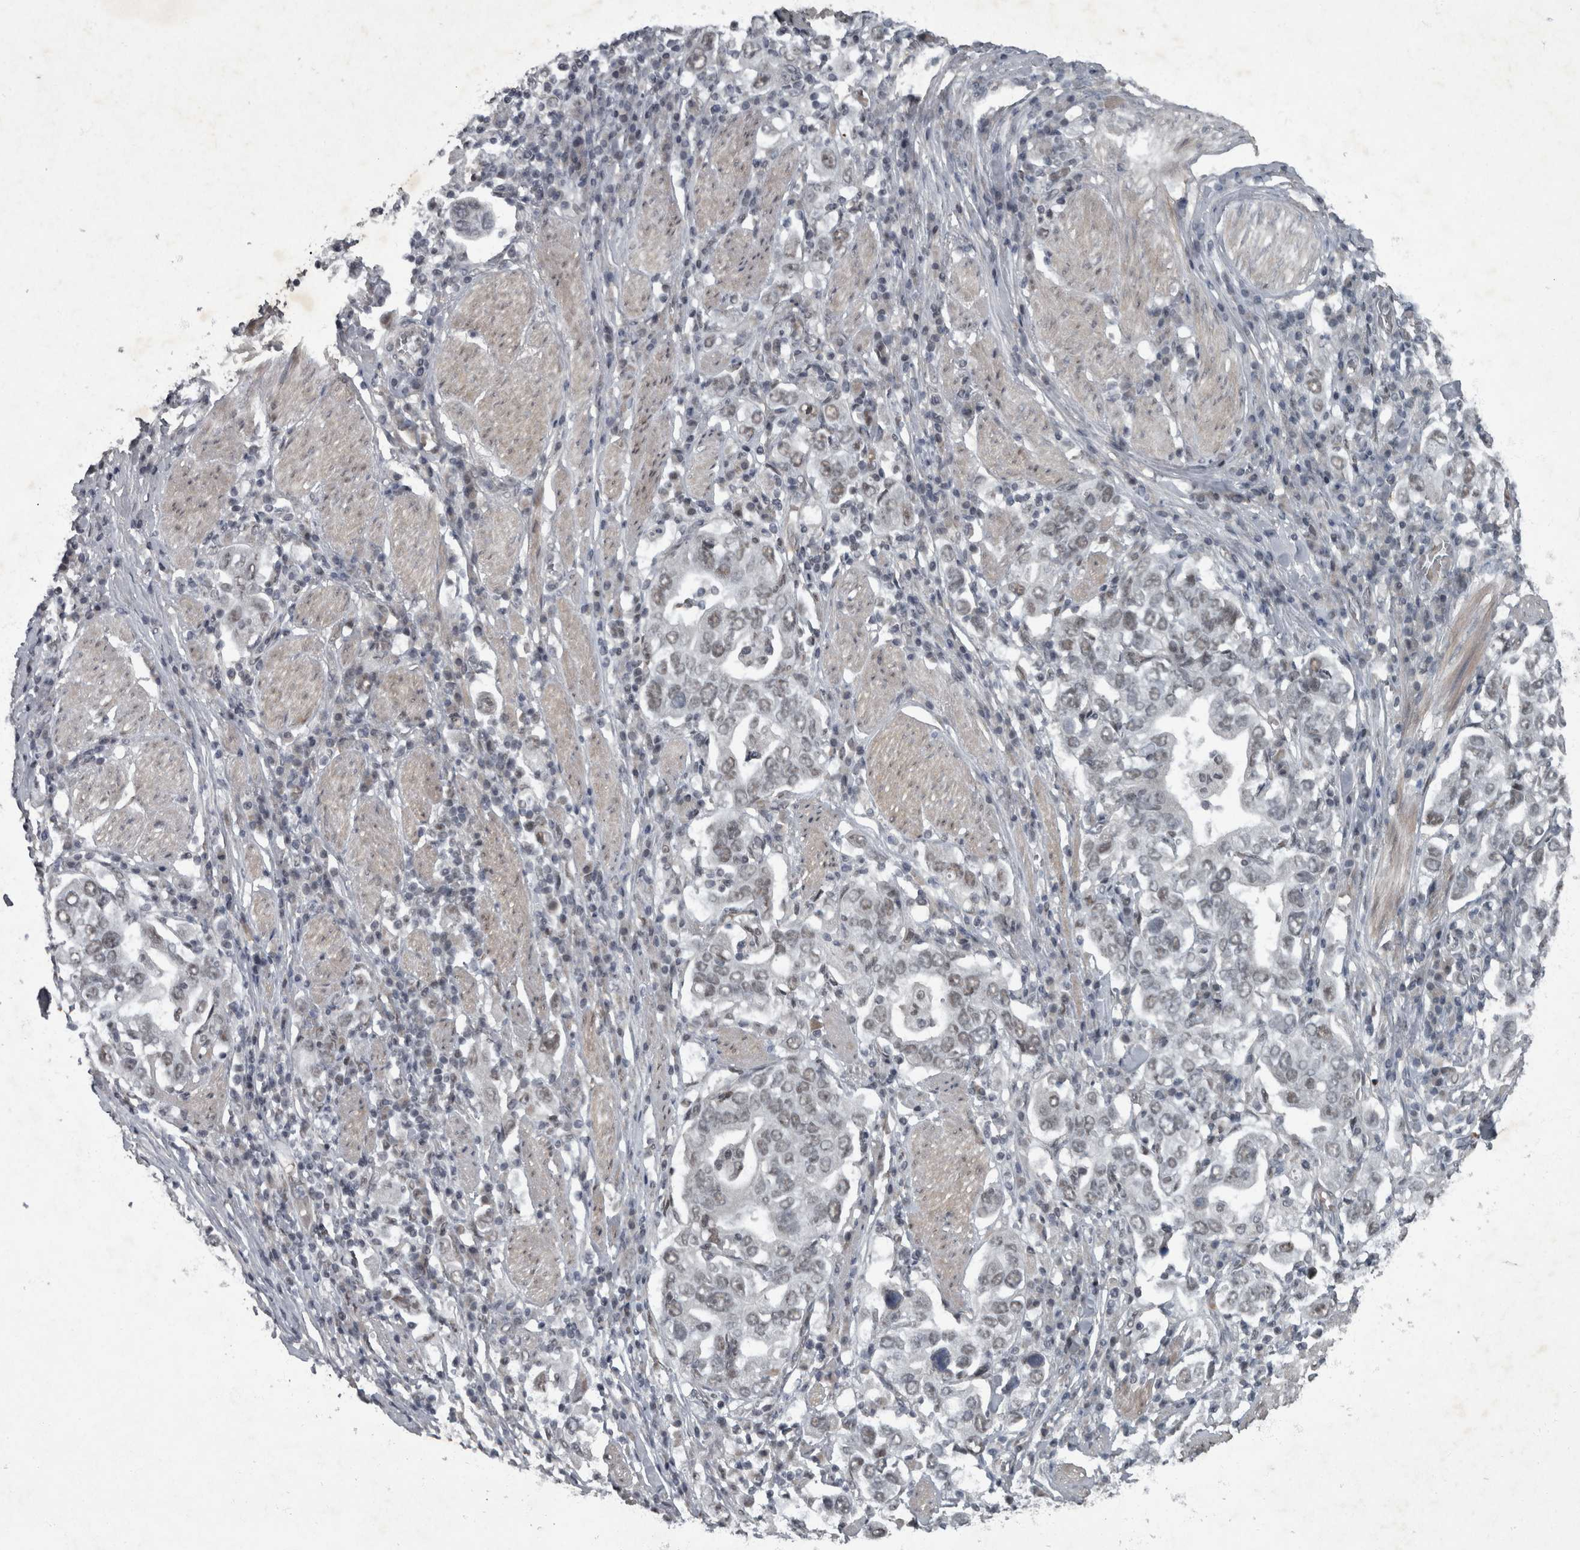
{"staining": {"intensity": "weak", "quantity": "25%-75%", "location": "nuclear"}, "tissue": "stomach cancer", "cell_type": "Tumor cells", "image_type": "cancer", "snomed": [{"axis": "morphology", "description": "Adenocarcinoma, NOS"}, {"axis": "topography", "description": "Stomach, upper"}], "caption": "Tumor cells display weak nuclear staining in about 25%-75% of cells in stomach cancer (adenocarcinoma).", "gene": "WDR33", "patient": {"sex": "male", "age": 62}}